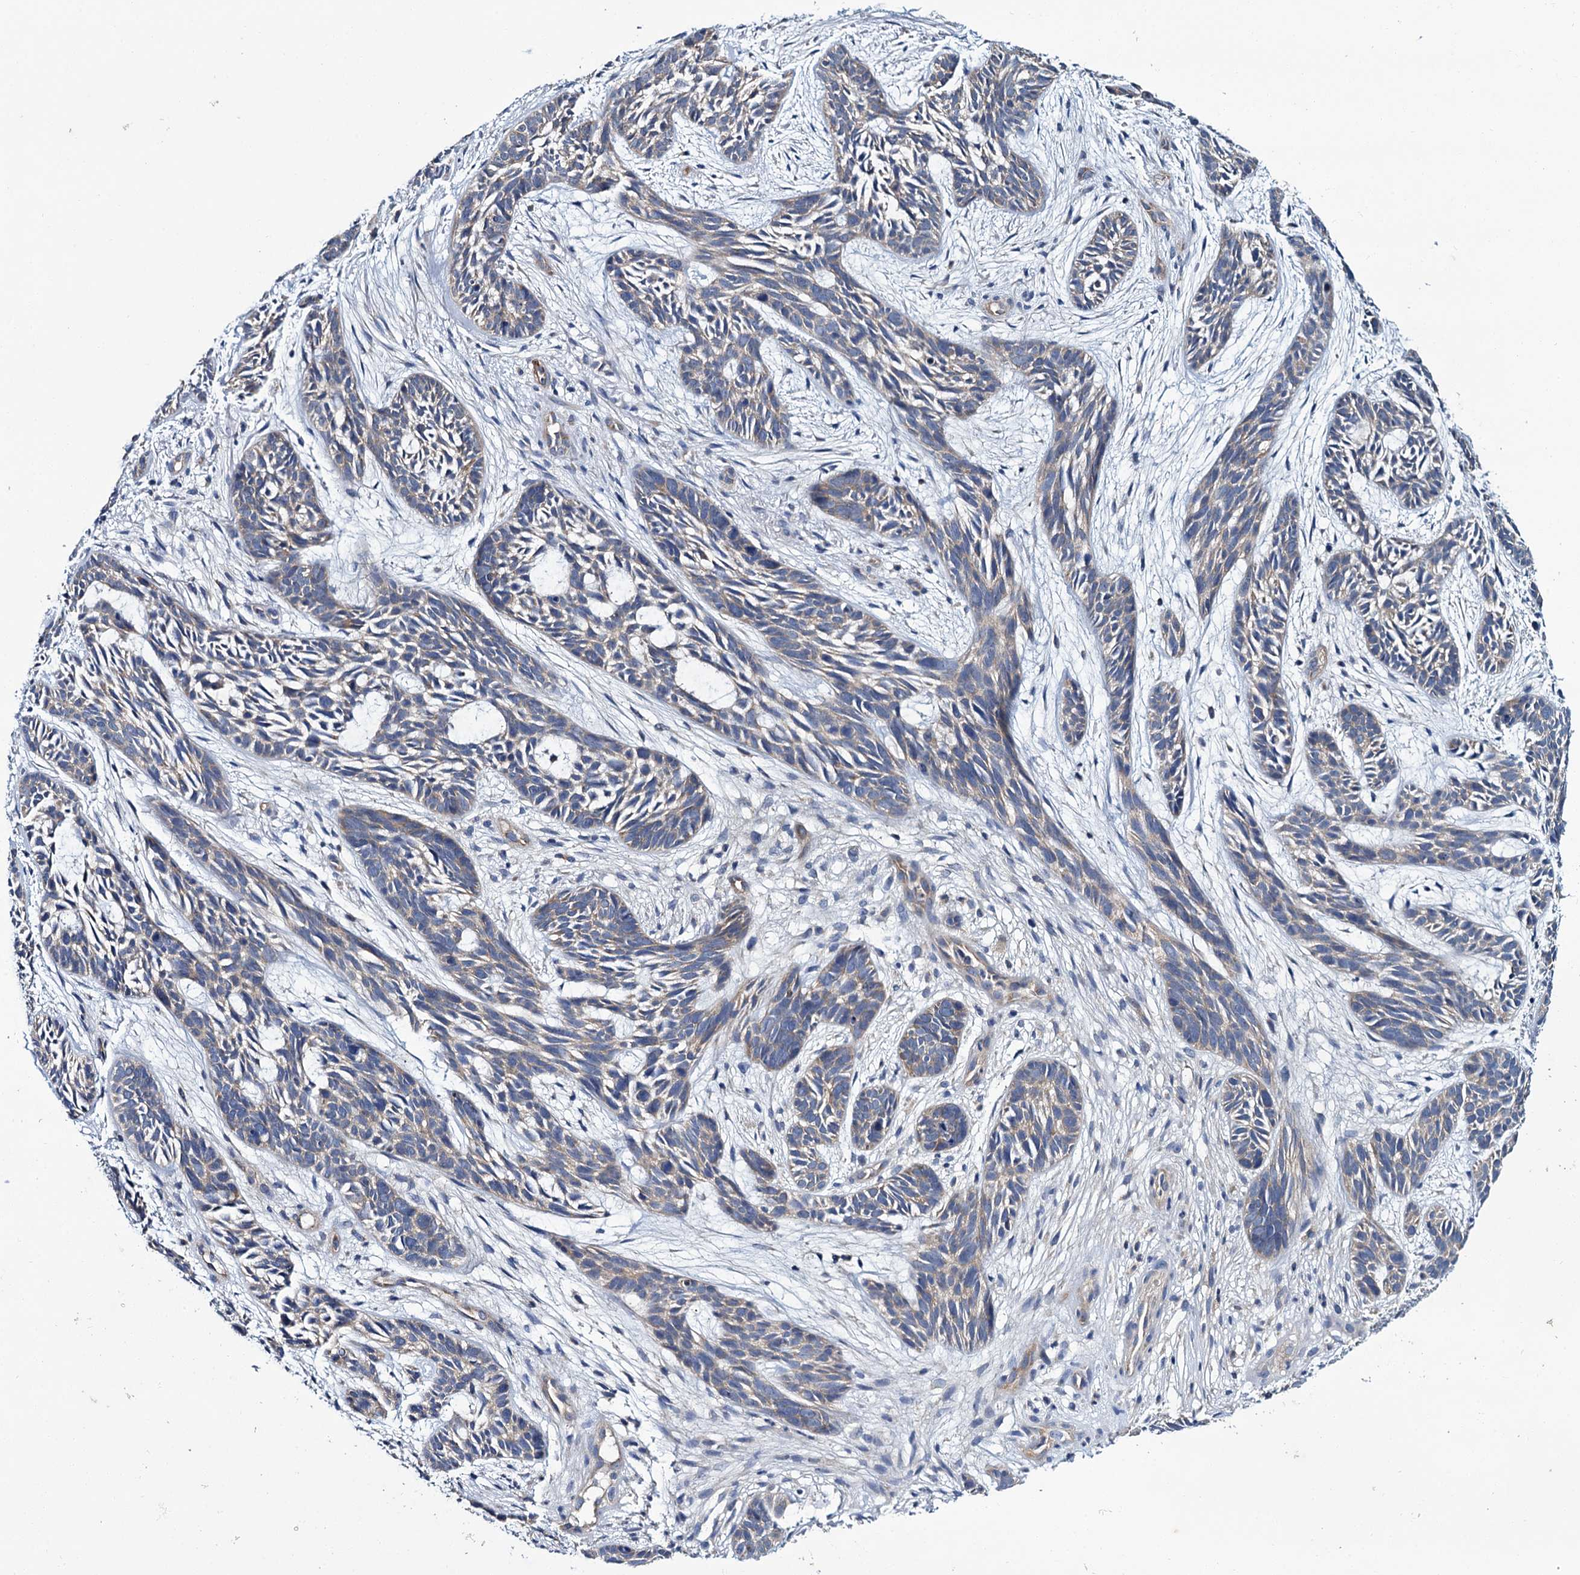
{"staining": {"intensity": "weak", "quantity": "25%-75%", "location": "cytoplasmic/membranous"}, "tissue": "skin cancer", "cell_type": "Tumor cells", "image_type": "cancer", "snomed": [{"axis": "morphology", "description": "Basal cell carcinoma"}, {"axis": "topography", "description": "Skin"}], "caption": "Immunohistochemical staining of human skin cancer (basal cell carcinoma) reveals low levels of weak cytoplasmic/membranous positivity in approximately 25%-75% of tumor cells. (Brightfield microscopy of DAB IHC at high magnification).", "gene": "CEP295", "patient": {"sex": "male", "age": 89}}